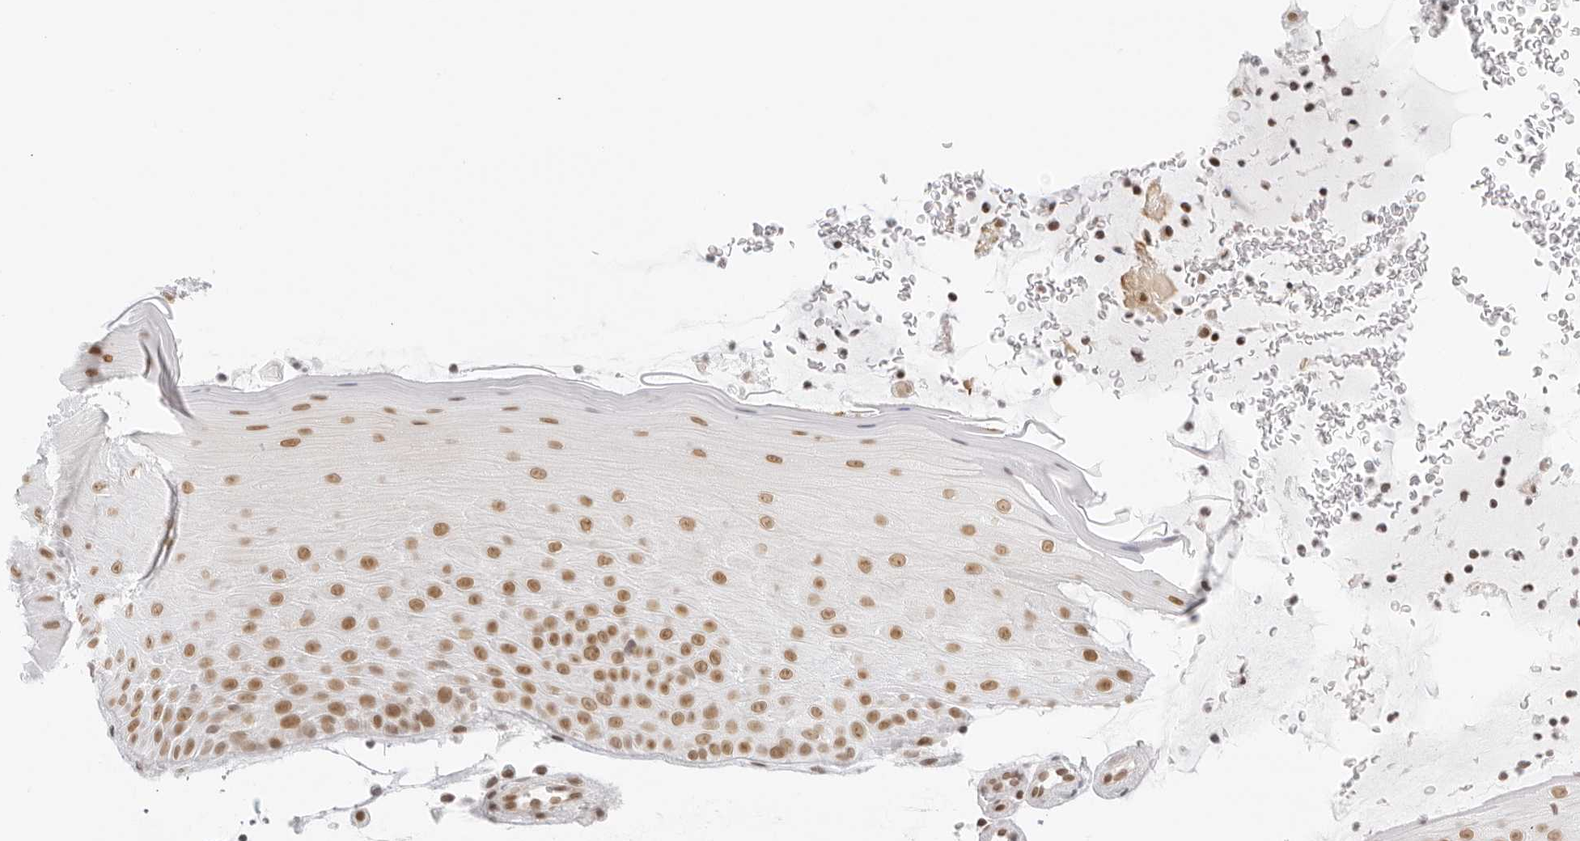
{"staining": {"intensity": "moderate", "quantity": ">75%", "location": "nuclear"}, "tissue": "oral mucosa", "cell_type": "Squamous epithelial cells", "image_type": "normal", "snomed": [{"axis": "morphology", "description": "Normal tissue, NOS"}, {"axis": "topography", "description": "Oral tissue"}], "caption": "A micrograph of human oral mucosa stained for a protein exhibits moderate nuclear brown staining in squamous epithelial cells.", "gene": "RCC1", "patient": {"sex": "male", "age": 13}}